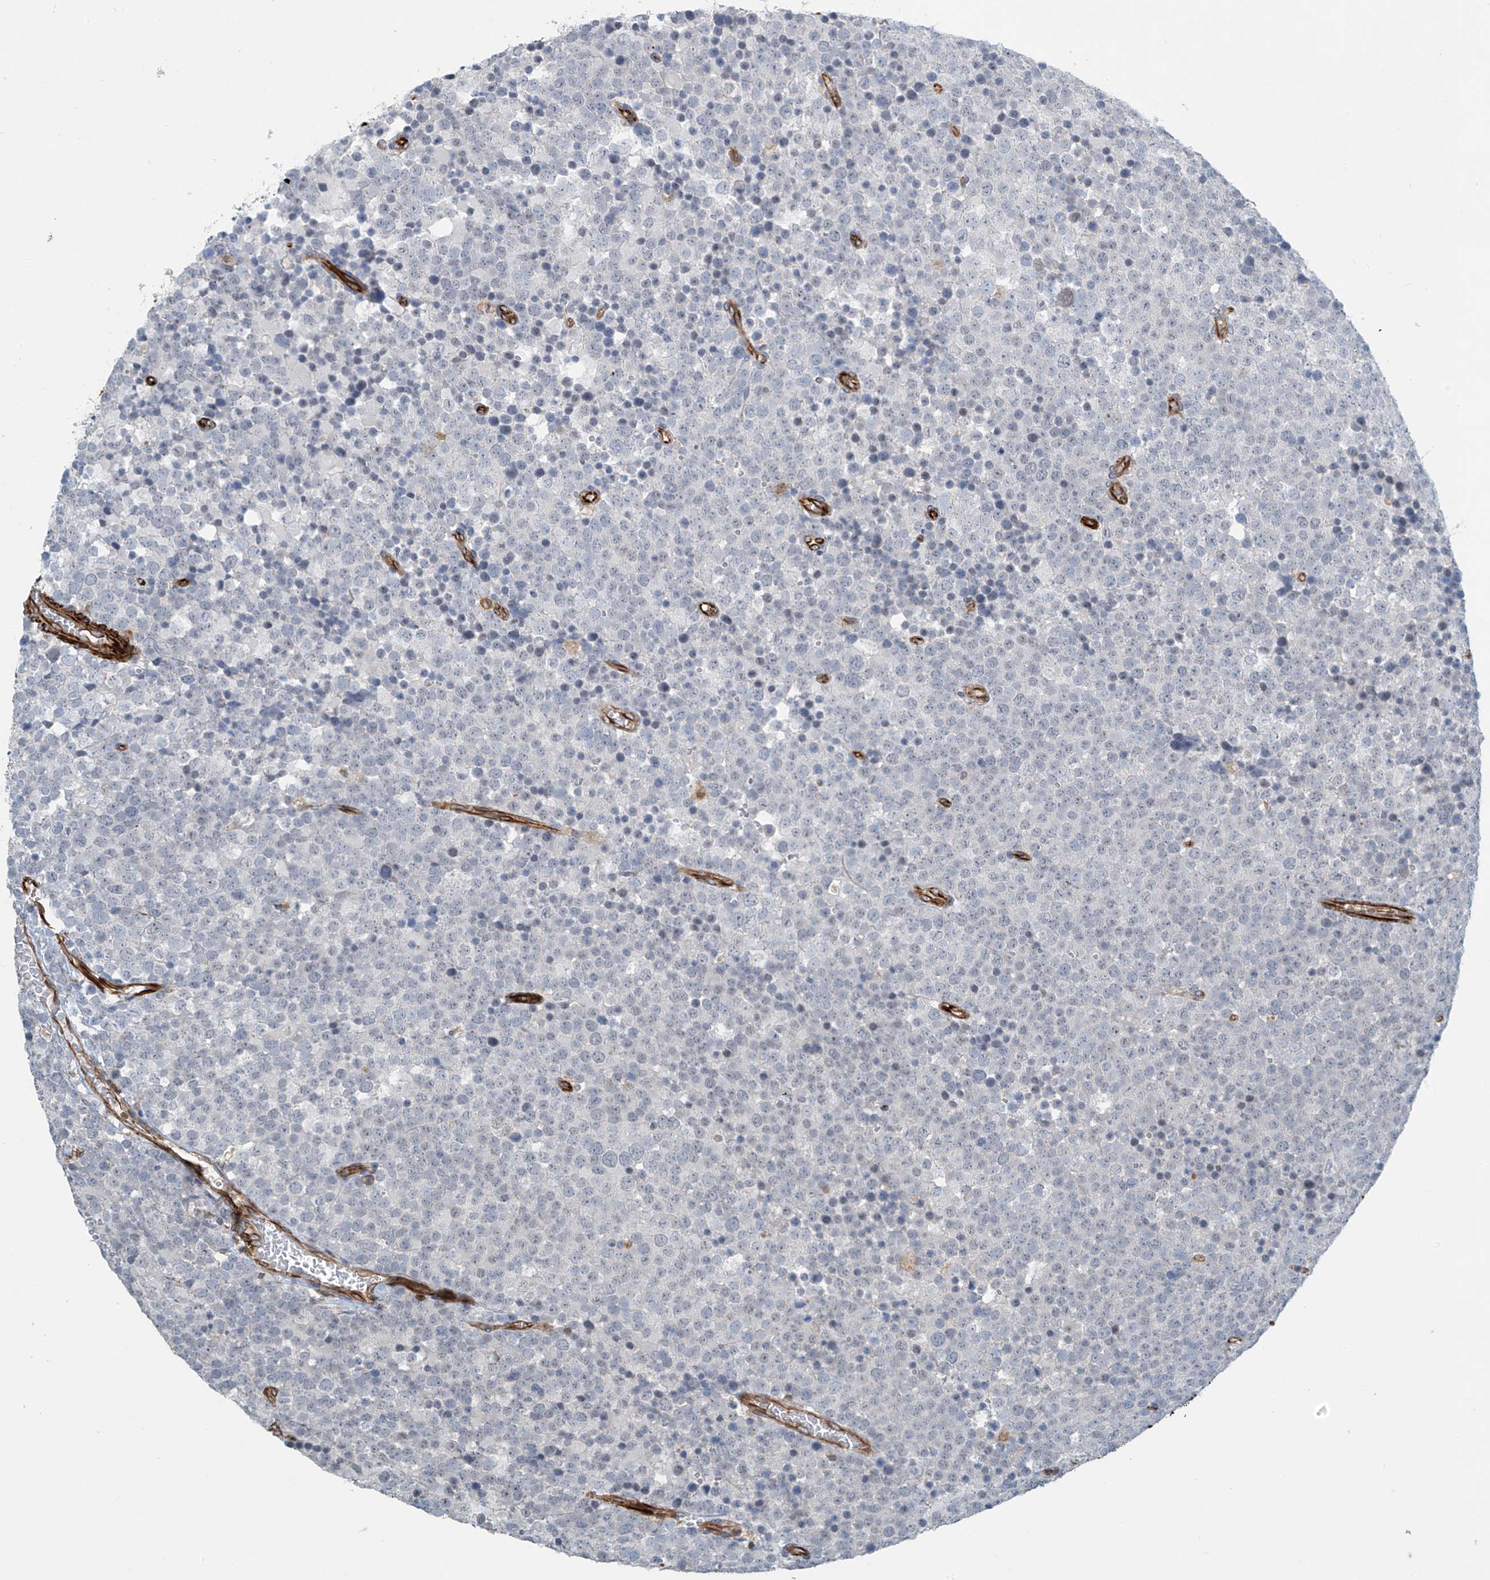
{"staining": {"intensity": "negative", "quantity": "none", "location": "none"}, "tissue": "testis cancer", "cell_type": "Tumor cells", "image_type": "cancer", "snomed": [{"axis": "morphology", "description": "Seminoma, NOS"}, {"axis": "topography", "description": "Testis"}], "caption": "The image exhibits no staining of tumor cells in testis cancer.", "gene": "SH3BGRL3", "patient": {"sex": "male", "age": 71}}